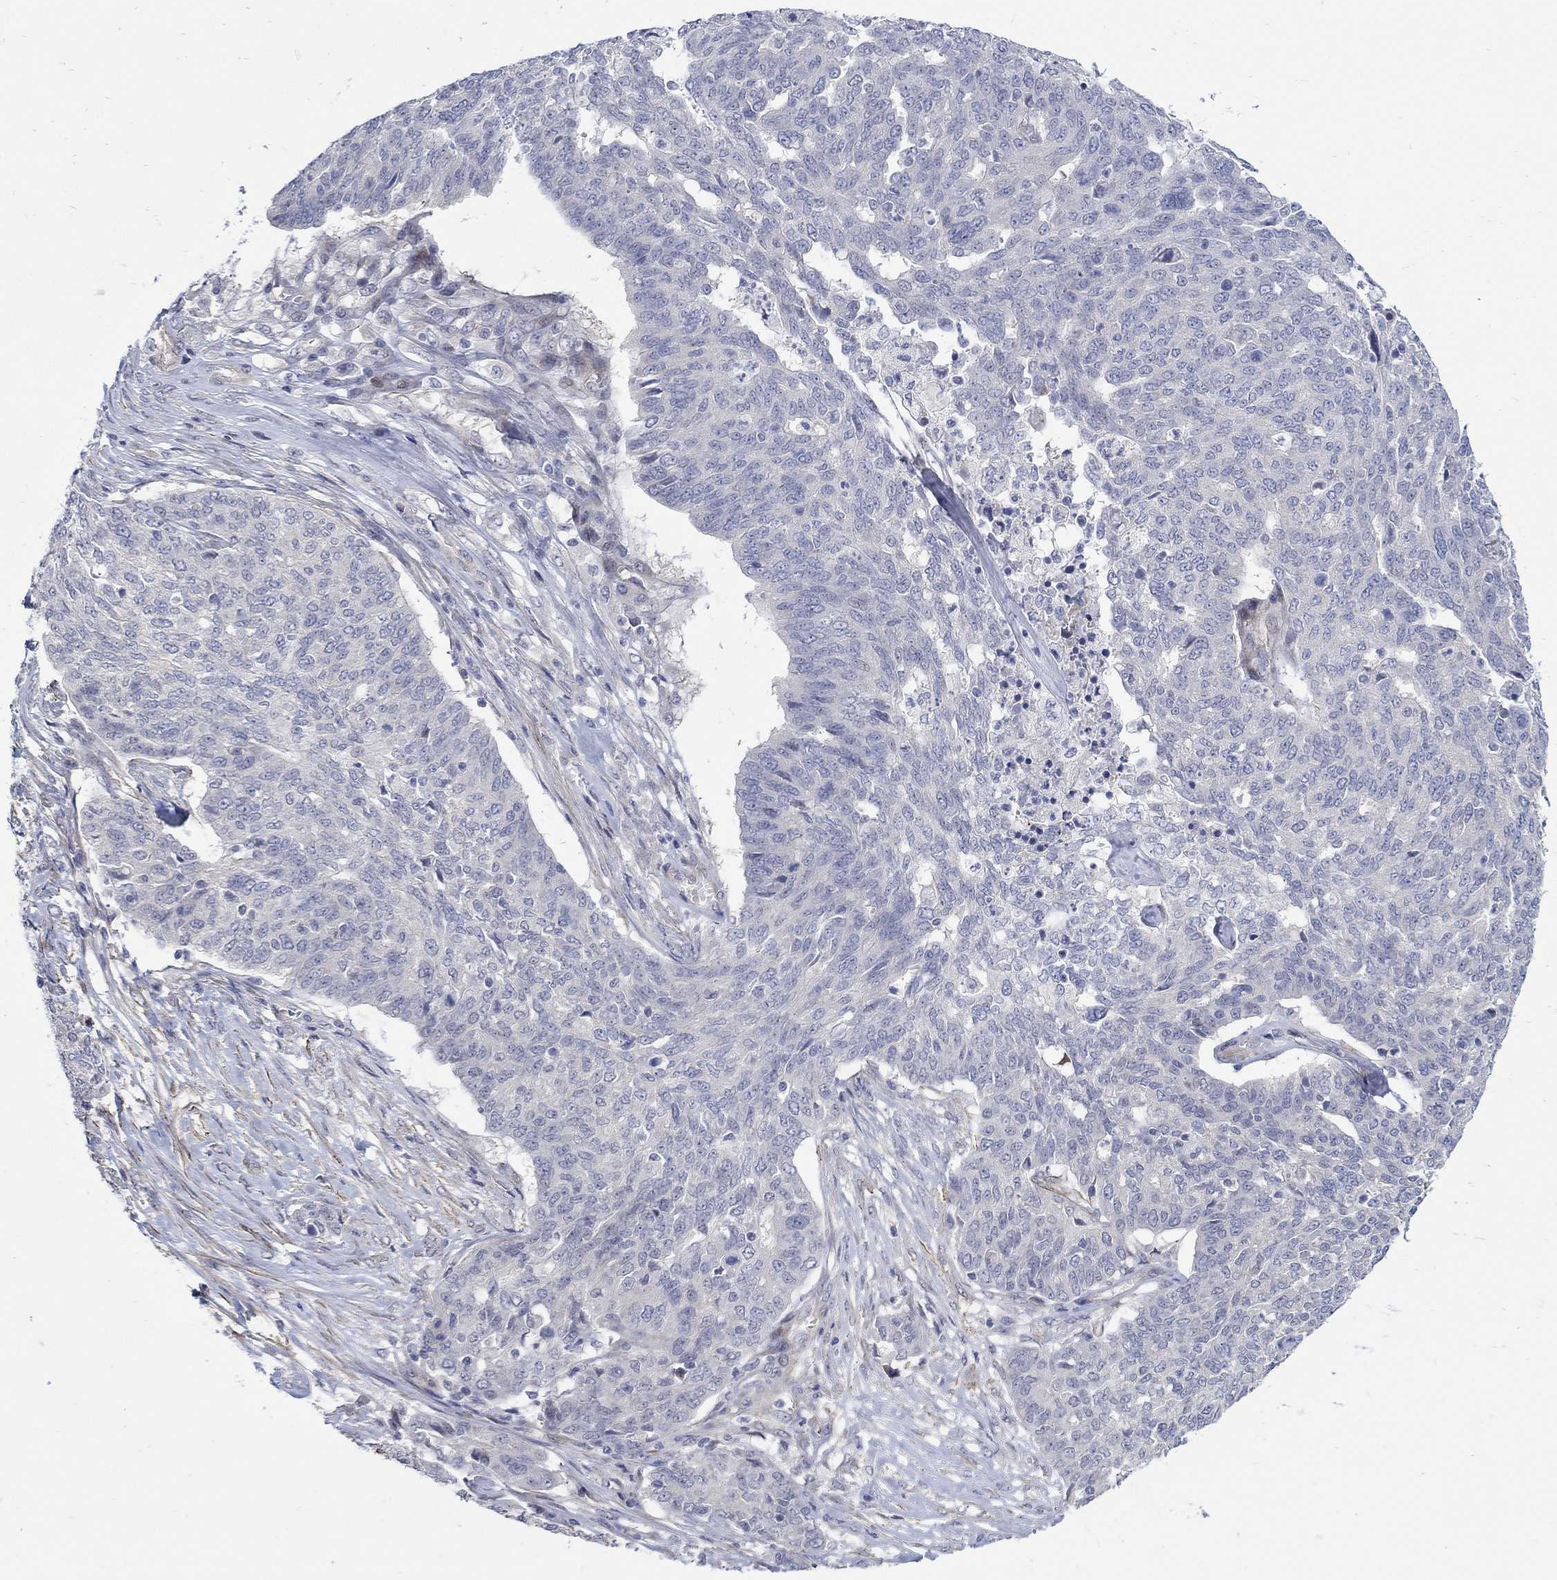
{"staining": {"intensity": "negative", "quantity": "none", "location": "none"}, "tissue": "ovarian cancer", "cell_type": "Tumor cells", "image_type": "cancer", "snomed": [{"axis": "morphology", "description": "Cystadenocarcinoma, serous, NOS"}, {"axis": "topography", "description": "Ovary"}], "caption": "Protein analysis of ovarian cancer shows no significant staining in tumor cells.", "gene": "SCN7A", "patient": {"sex": "female", "age": 67}}